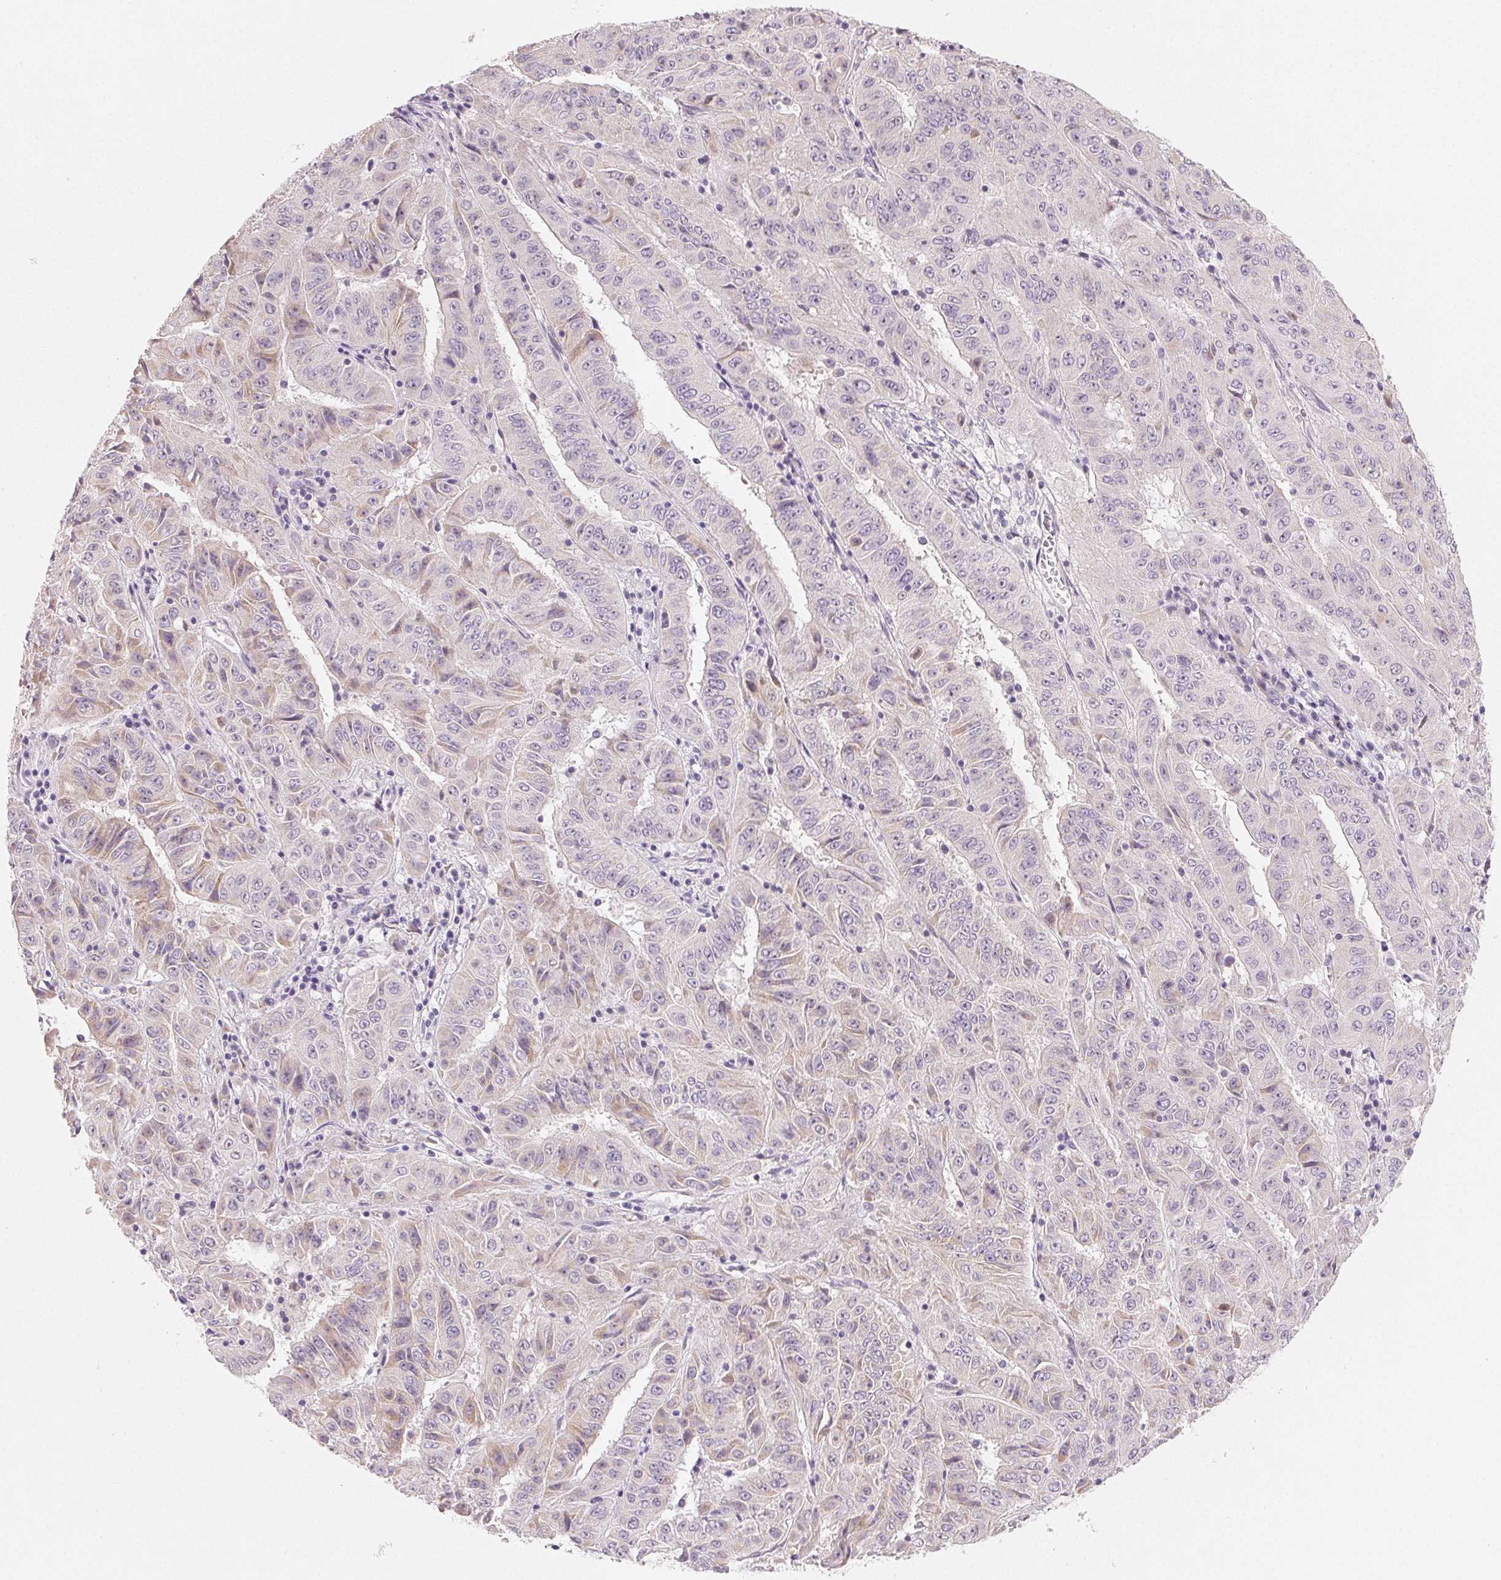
{"staining": {"intensity": "weak", "quantity": "<25%", "location": "cytoplasmic/membranous"}, "tissue": "pancreatic cancer", "cell_type": "Tumor cells", "image_type": "cancer", "snomed": [{"axis": "morphology", "description": "Adenocarcinoma, NOS"}, {"axis": "topography", "description": "Pancreas"}], "caption": "Pancreatic cancer was stained to show a protein in brown. There is no significant expression in tumor cells. Brightfield microscopy of IHC stained with DAB (brown) and hematoxylin (blue), captured at high magnification.", "gene": "MYBL1", "patient": {"sex": "male", "age": 63}}